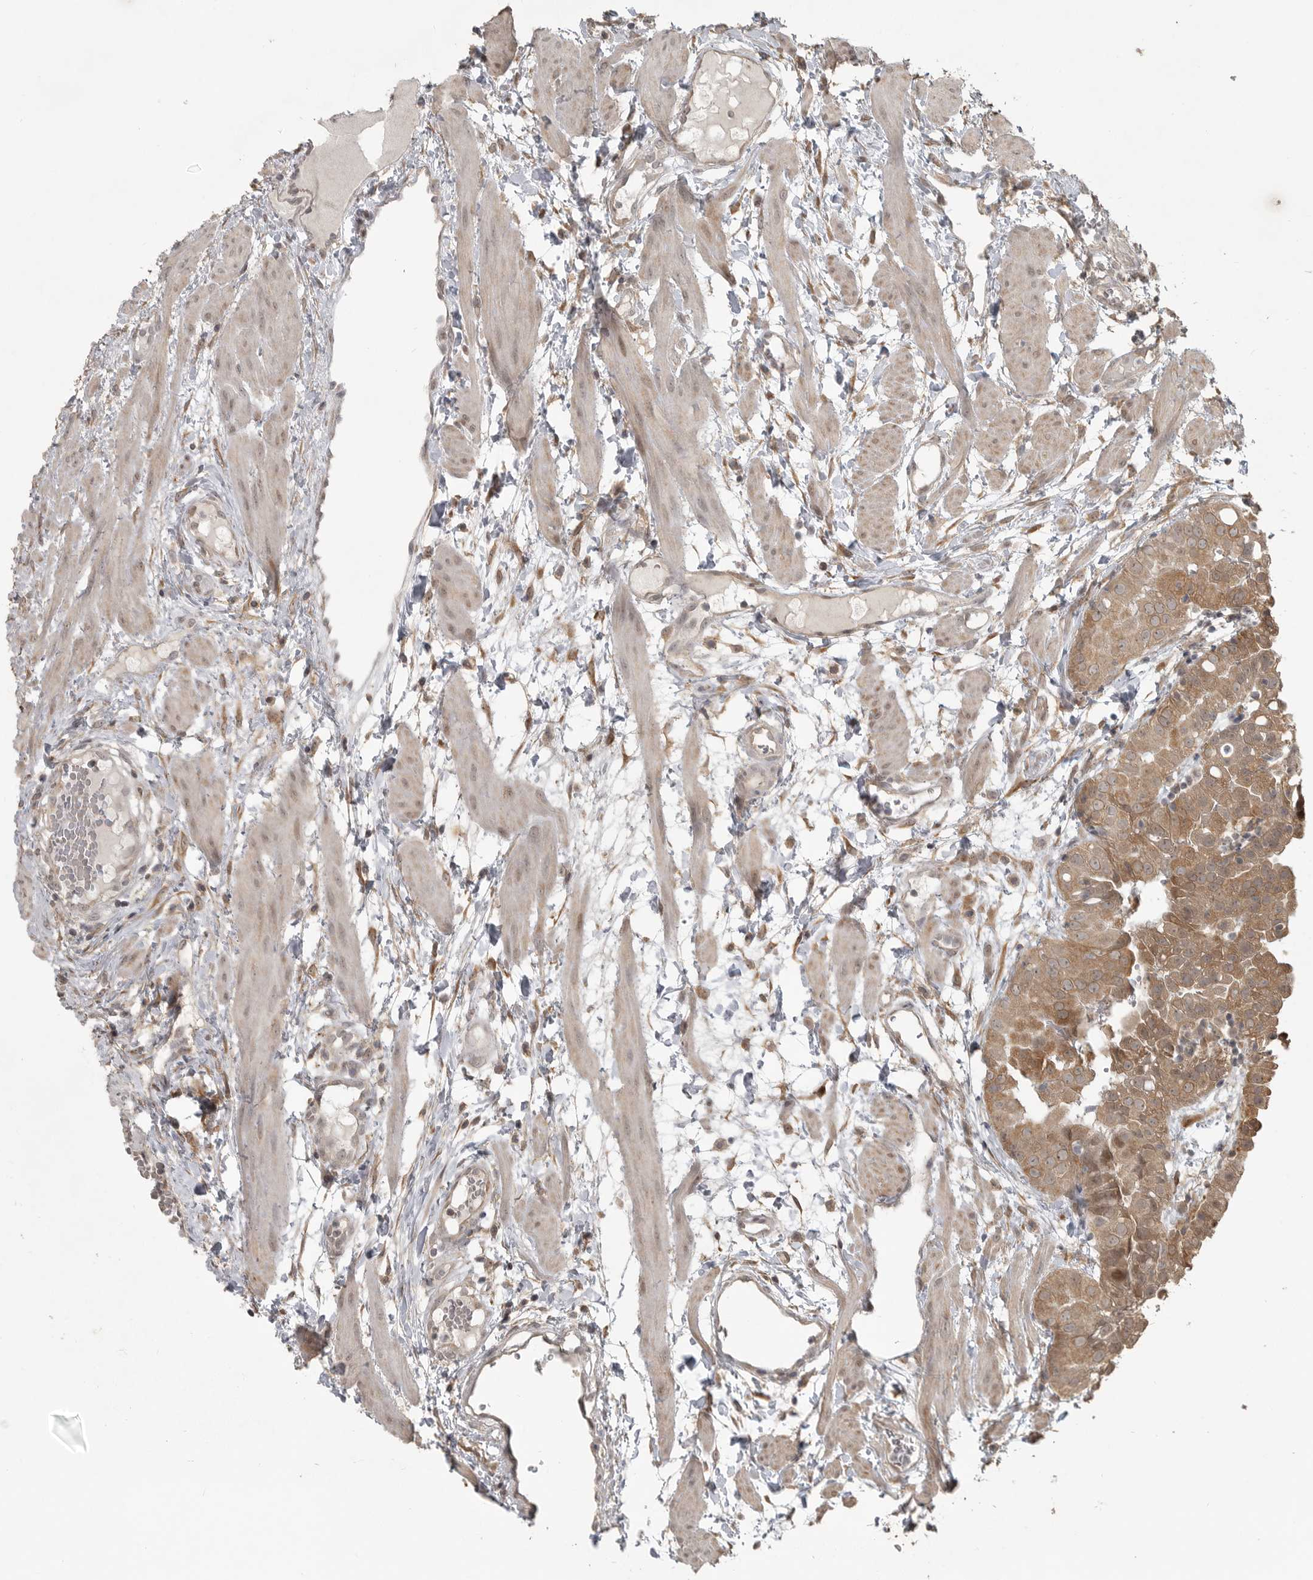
{"staining": {"intensity": "moderate", "quantity": ">75%", "location": "cytoplasmic/membranous"}, "tissue": "fallopian tube", "cell_type": "Glandular cells", "image_type": "normal", "snomed": [{"axis": "morphology", "description": "Normal tissue, NOS"}, {"axis": "topography", "description": "Fallopian tube"}, {"axis": "topography", "description": "Placenta"}], "caption": "Brown immunohistochemical staining in normal fallopian tube reveals moderate cytoplasmic/membranous staining in about >75% of glandular cells.", "gene": "LLGL1", "patient": {"sex": "female", "age": 32}}